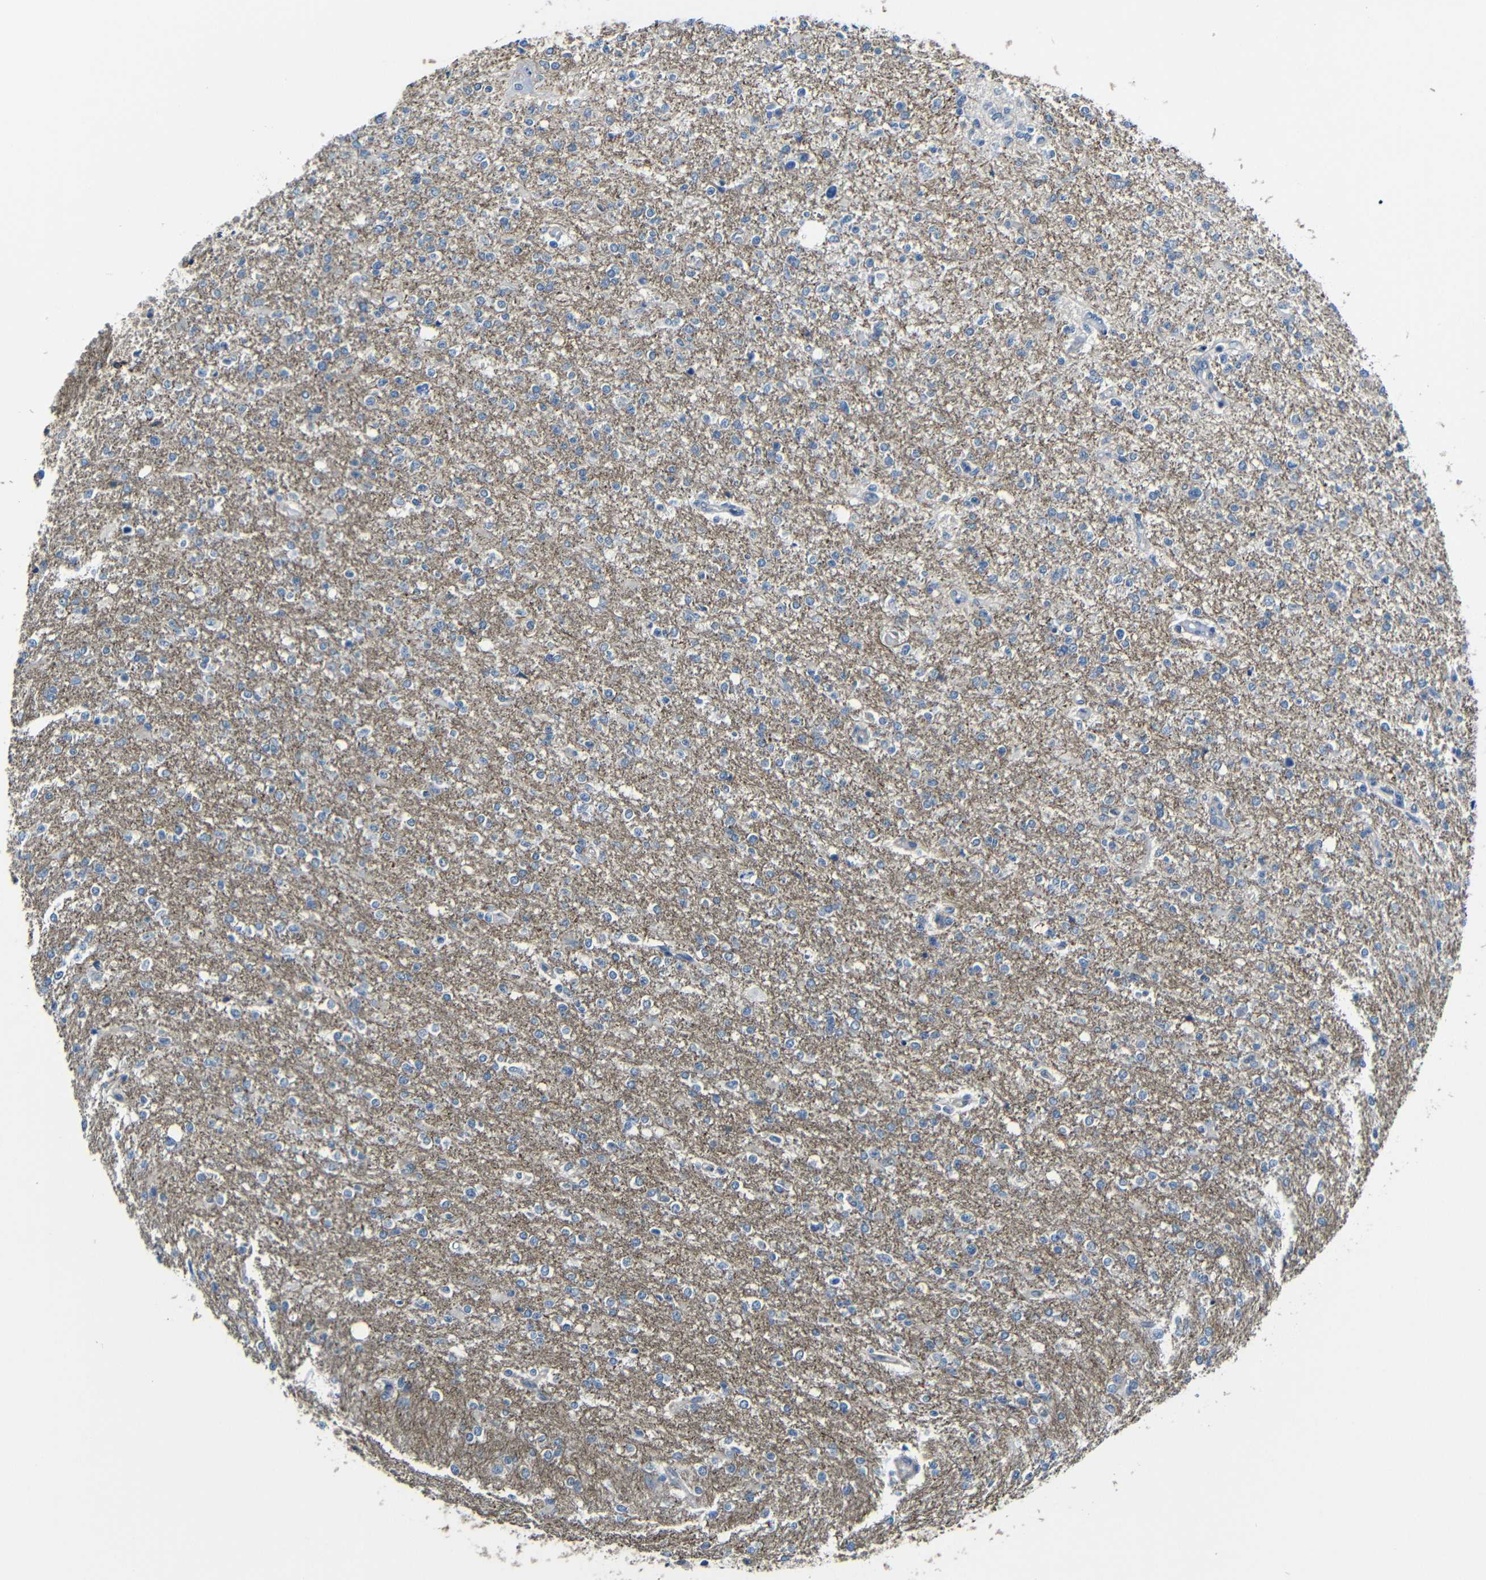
{"staining": {"intensity": "negative", "quantity": "none", "location": "none"}, "tissue": "glioma", "cell_type": "Tumor cells", "image_type": "cancer", "snomed": [{"axis": "morphology", "description": "Glioma, malignant, High grade"}, {"axis": "topography", "description": "Cerebral cortex"}], "caption": "A high-resolution photomicrograph shows IHC staining of malignant high-grade glioma, which displays no significant expression in tumor cells.", "gene": "ZNF90", "patient": {"sex": "male", "age": 76}}